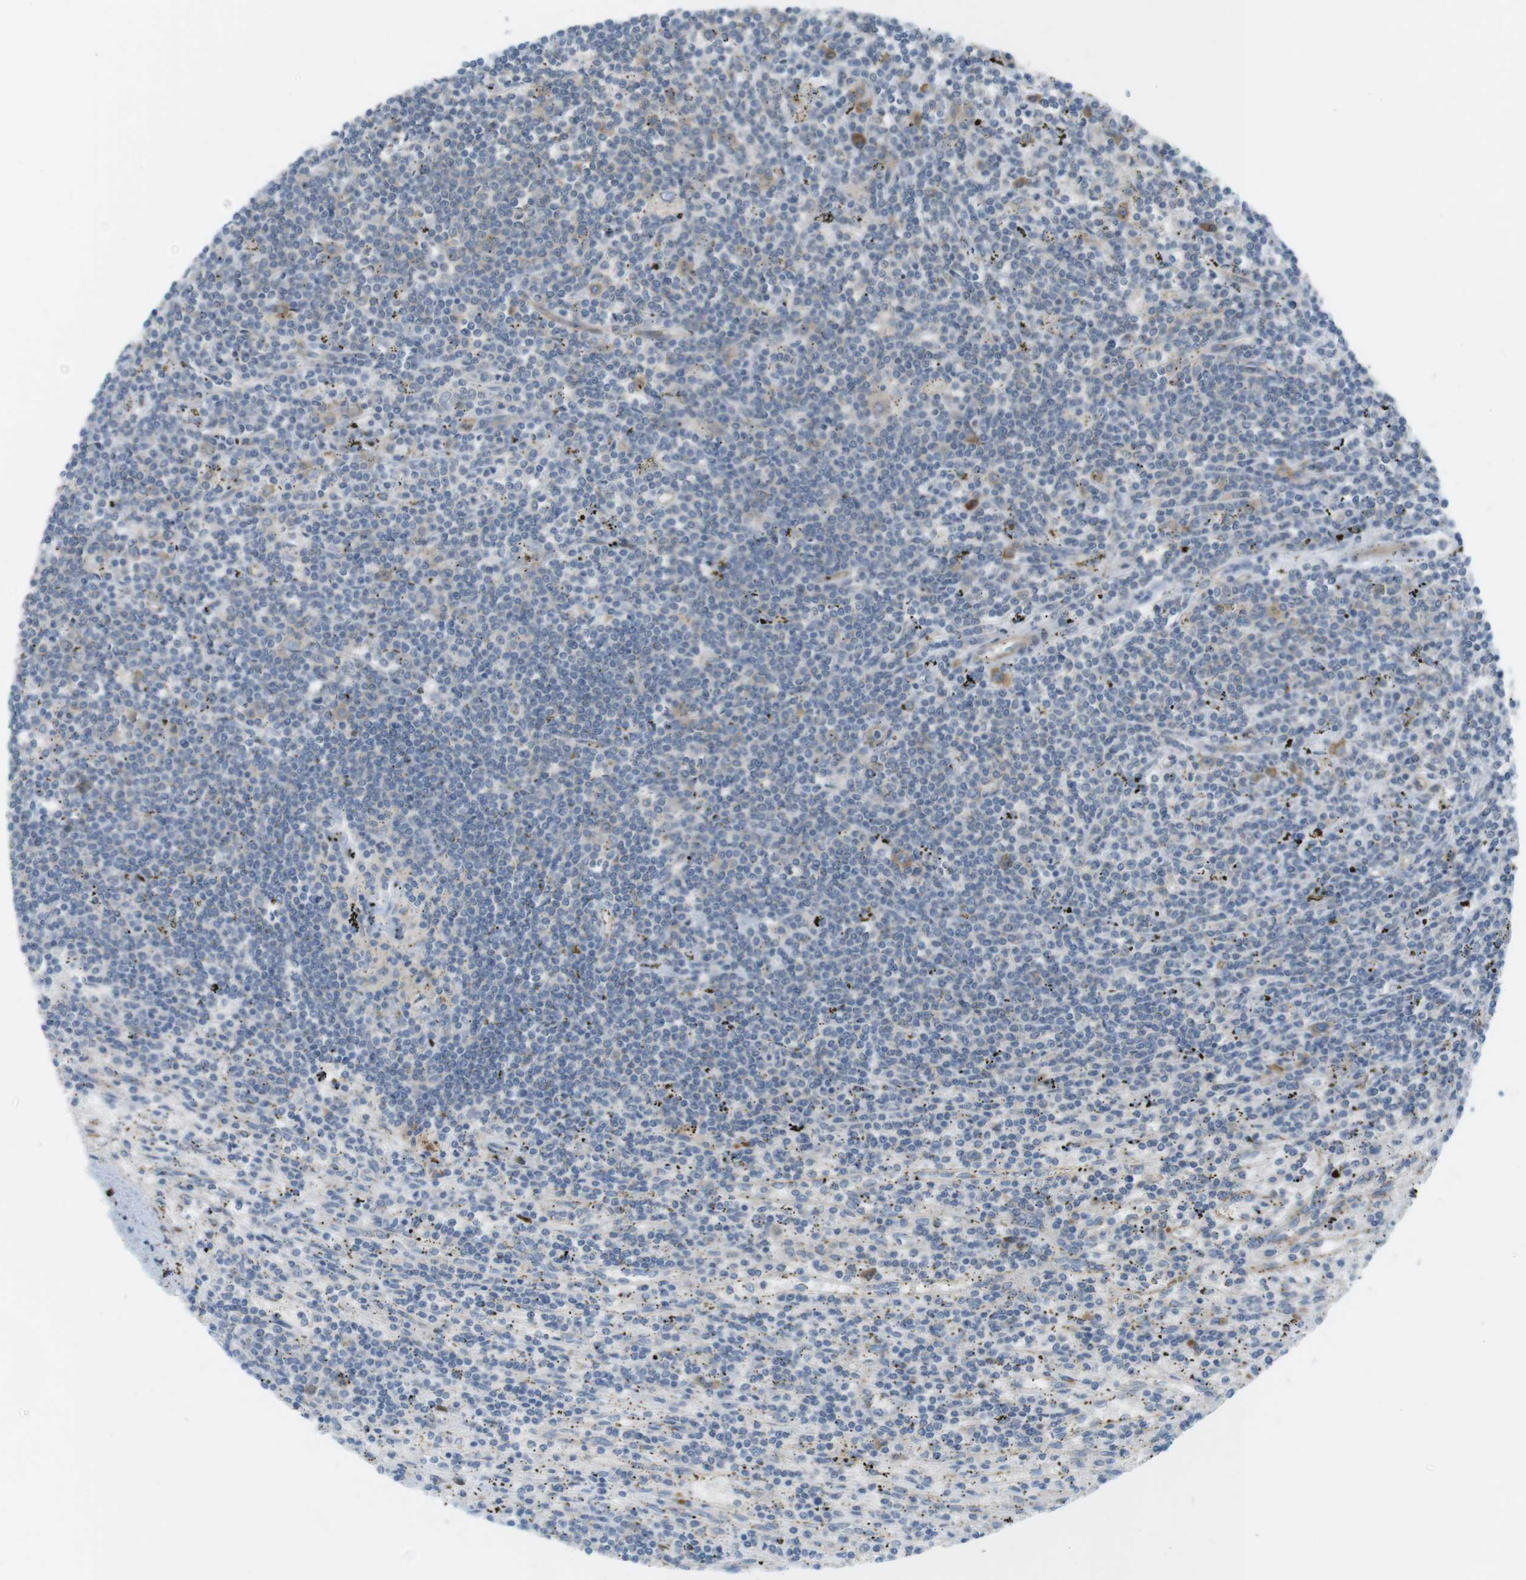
{"staining": {"intensity": "moderate", "quantity": "<25%", "location": "cytoplasmic/membranous"}, "tissue": "lymphoma", "cell_type": "Tumor cells", "image_type": "cancer", "snomed": [{"axis": "morphology", "description": "Malignant lymphoma, non-Hodgkin's type, Low grade"}, {"axis": "topography", "description": "Spleen"}], "caption": "High-power microscopy captured an immunohistochemistry image of malignant lymphoma, non-Hodgkin's type (low-grade), revealing moderate cytoplasmic/membranous expression in about <25% of tumor cells. (DAB = brown stain, brightfield microscopy at high magnification).", "gene": "GJC3", "patient": {"sex": "male", "age": 76}}